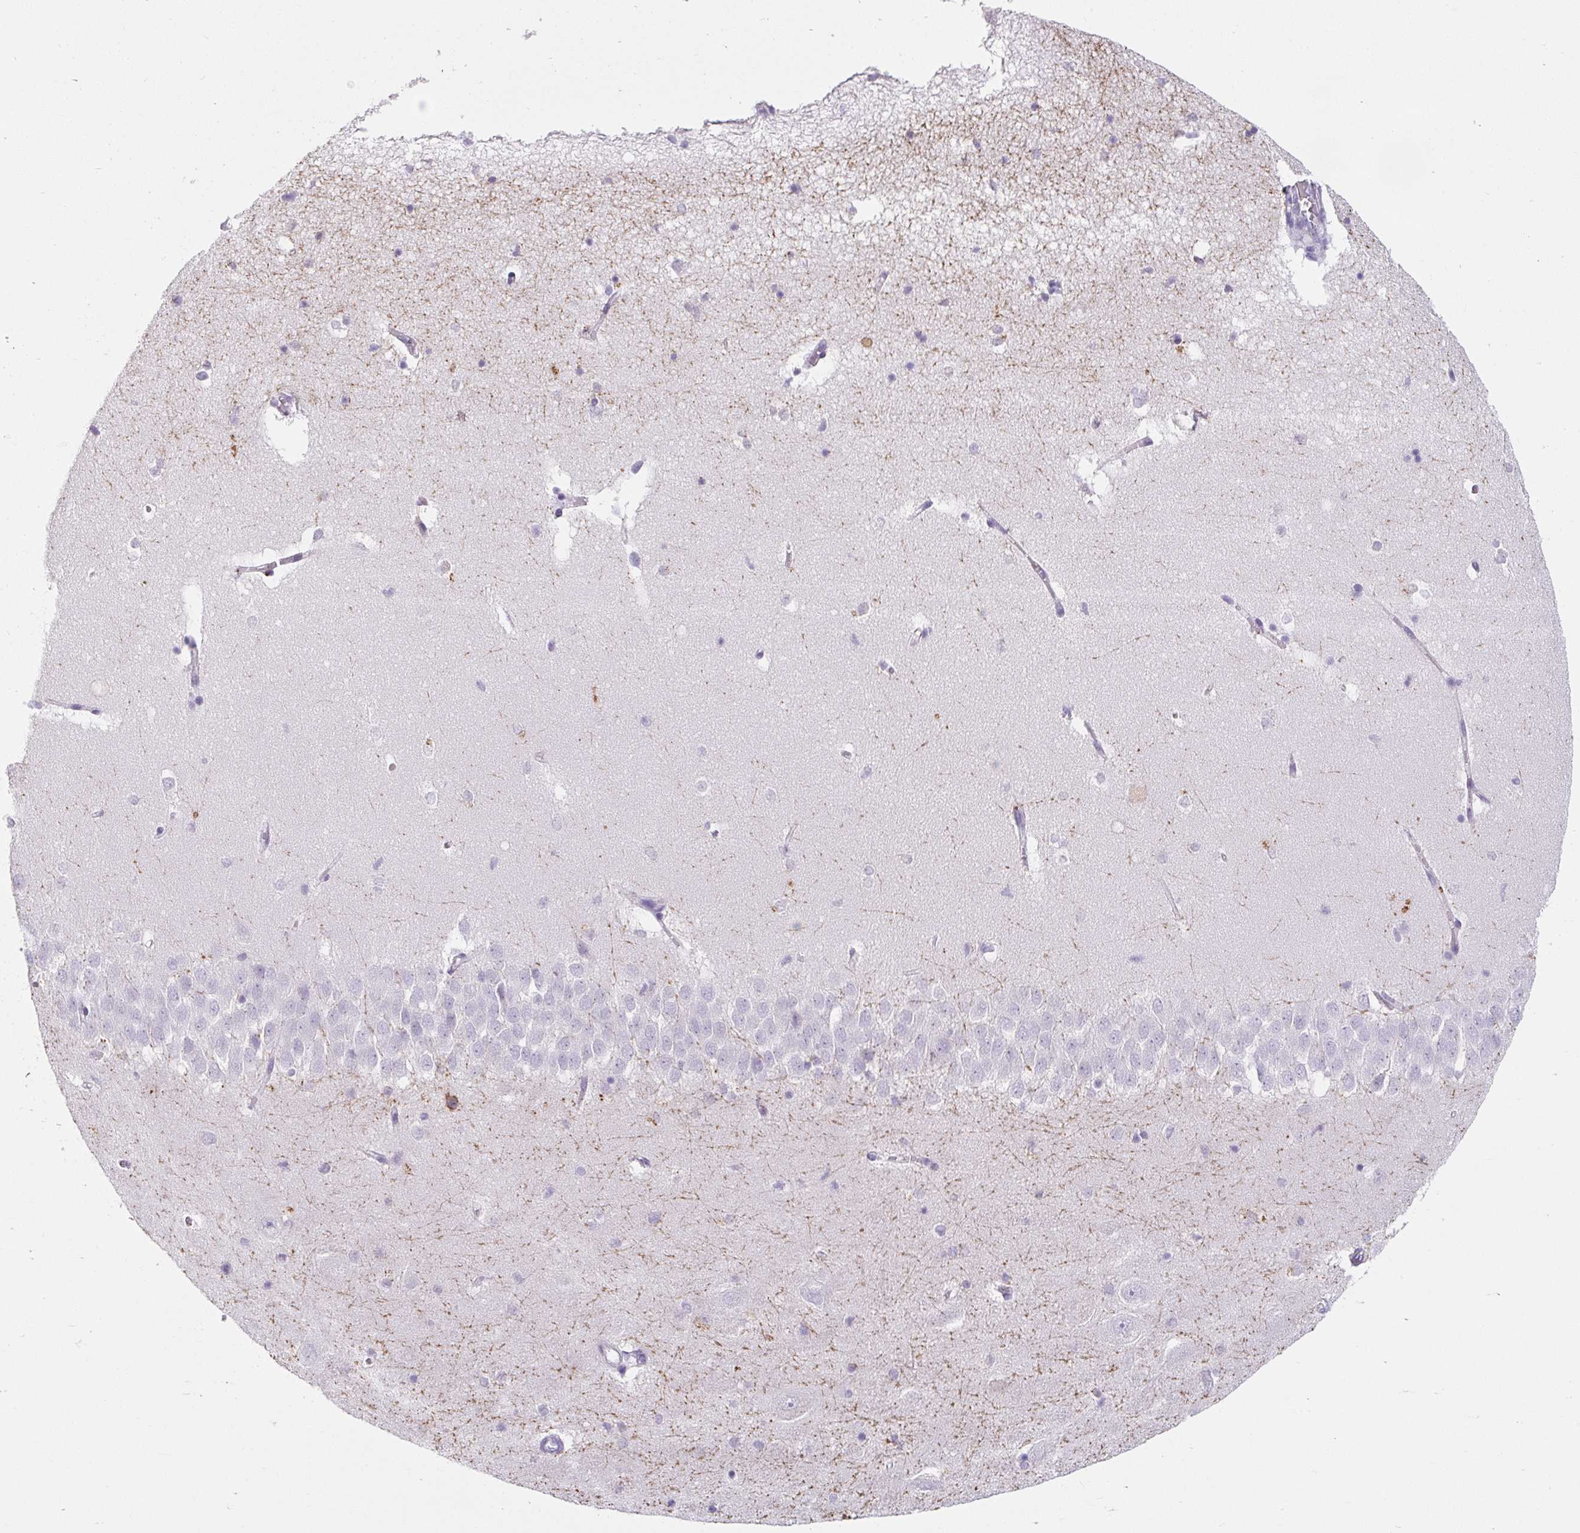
{"staining": {"intensity": "negative", "quantity": "none", "location": "none"}, "tissue": "hippocampus", "cell_type": "Glial cells", "image_type": "normal", "snomed": [{"axis": "morphology", "description": "Normal tissue, NOS"}, {"axis": "topography", "description": "Hippocampus"}], "caption": "Human hippocampus stained for a protein using immunohistochemistry (IHC) shows no positivity in glial cells.", "gene": "BCAS1", "patient": {"sex": "male", "age": 58}}